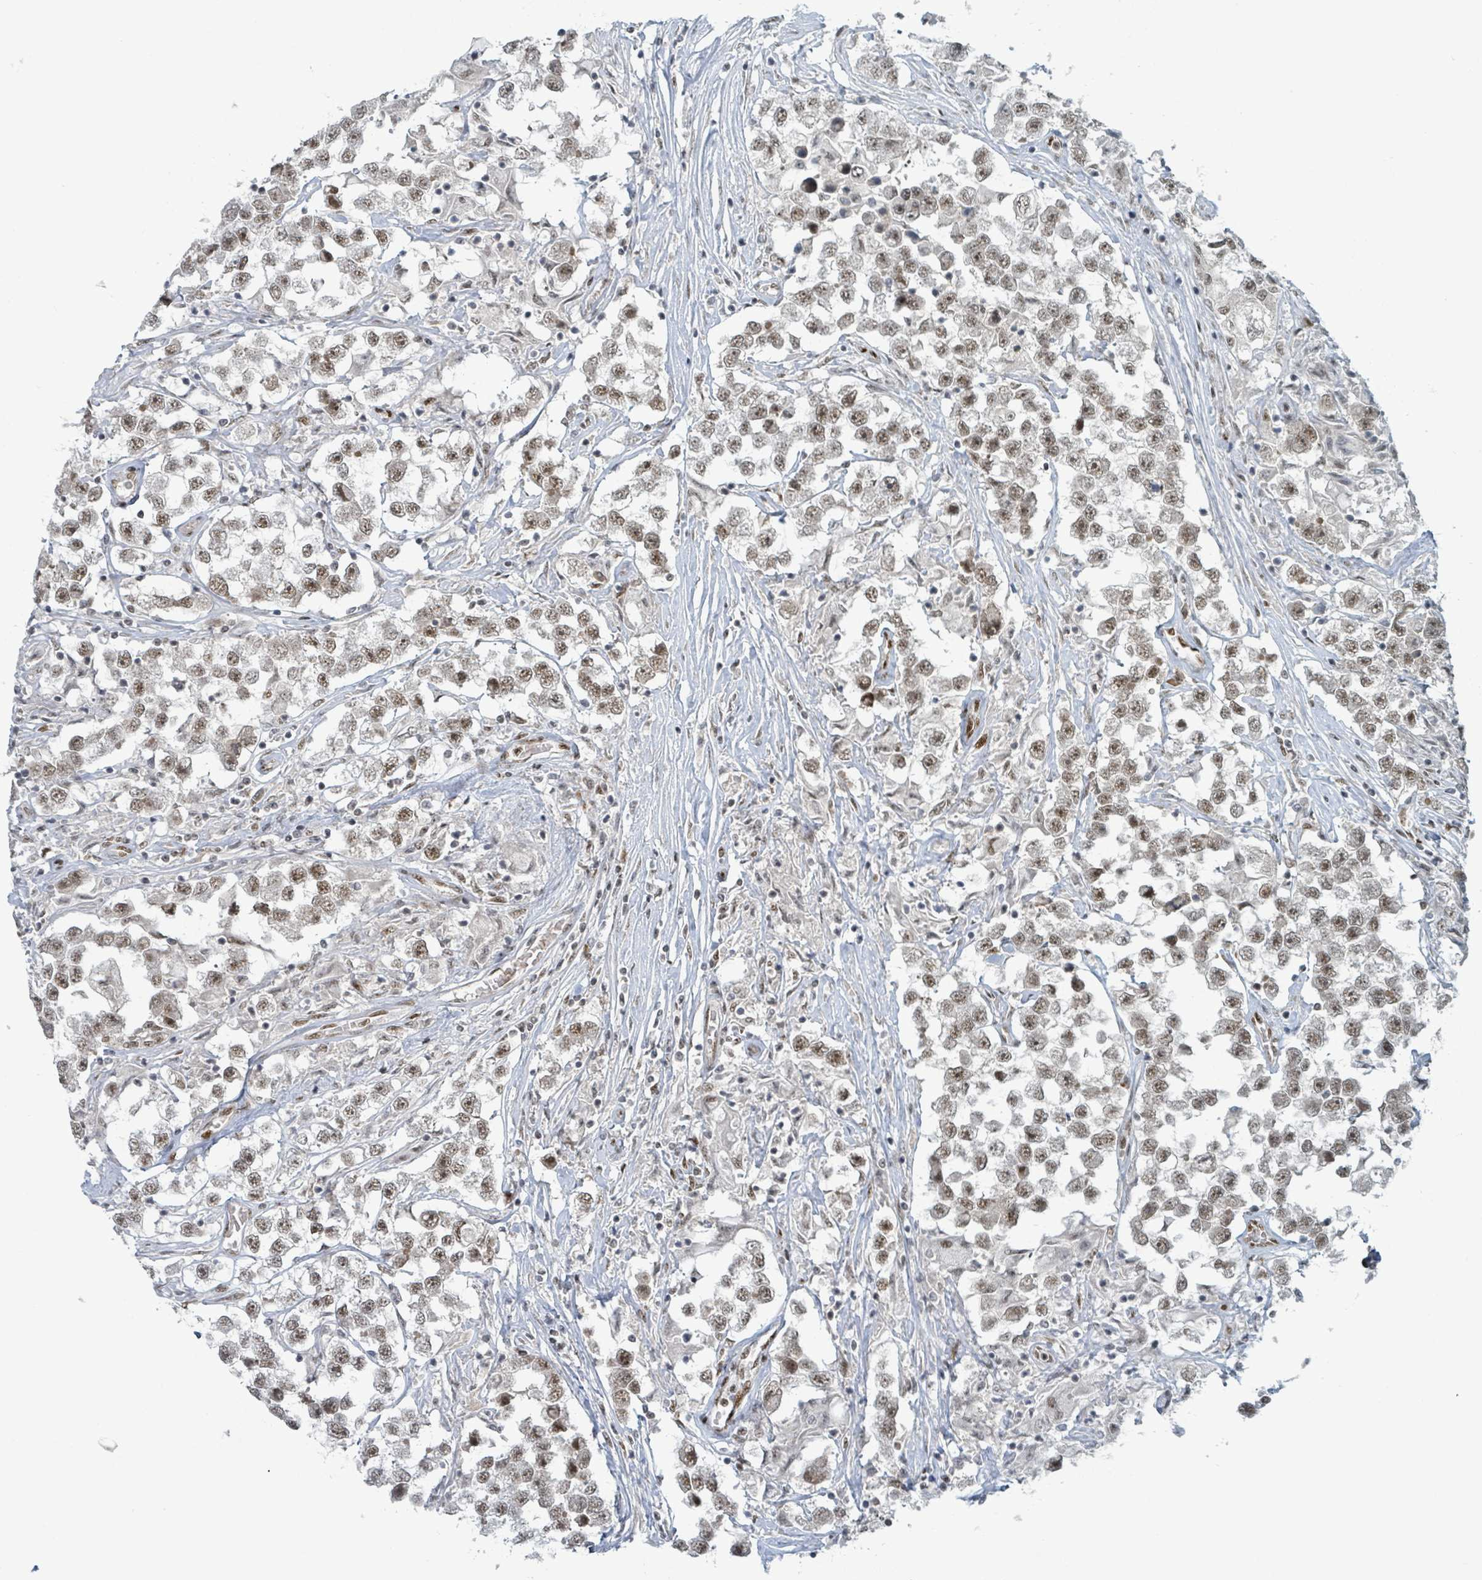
{"staining": {"intensity": "moderate", "quantity": ">75%", "location": "nuclear"}, "tissue": "testis cancer", "cell_type": "Tumor cells", "image_type": "cancer", "snomed": [{"axis": "morphology", "description": "Seminoma, NOS"}, {"axis": "topography", "description": "Testis"}], "caption": "High-magnification brightfield microscopy of seminoma (testis) stained with DAB (3,3'-diaminobenzidine) (brown) and counterstained with hematoxylin (blue). tumor cells exhibit moderate nuclear expression is present in approximately>75% of cells.", "gene": "KLF3", "patient": {"sex": "male", "age": 46}}